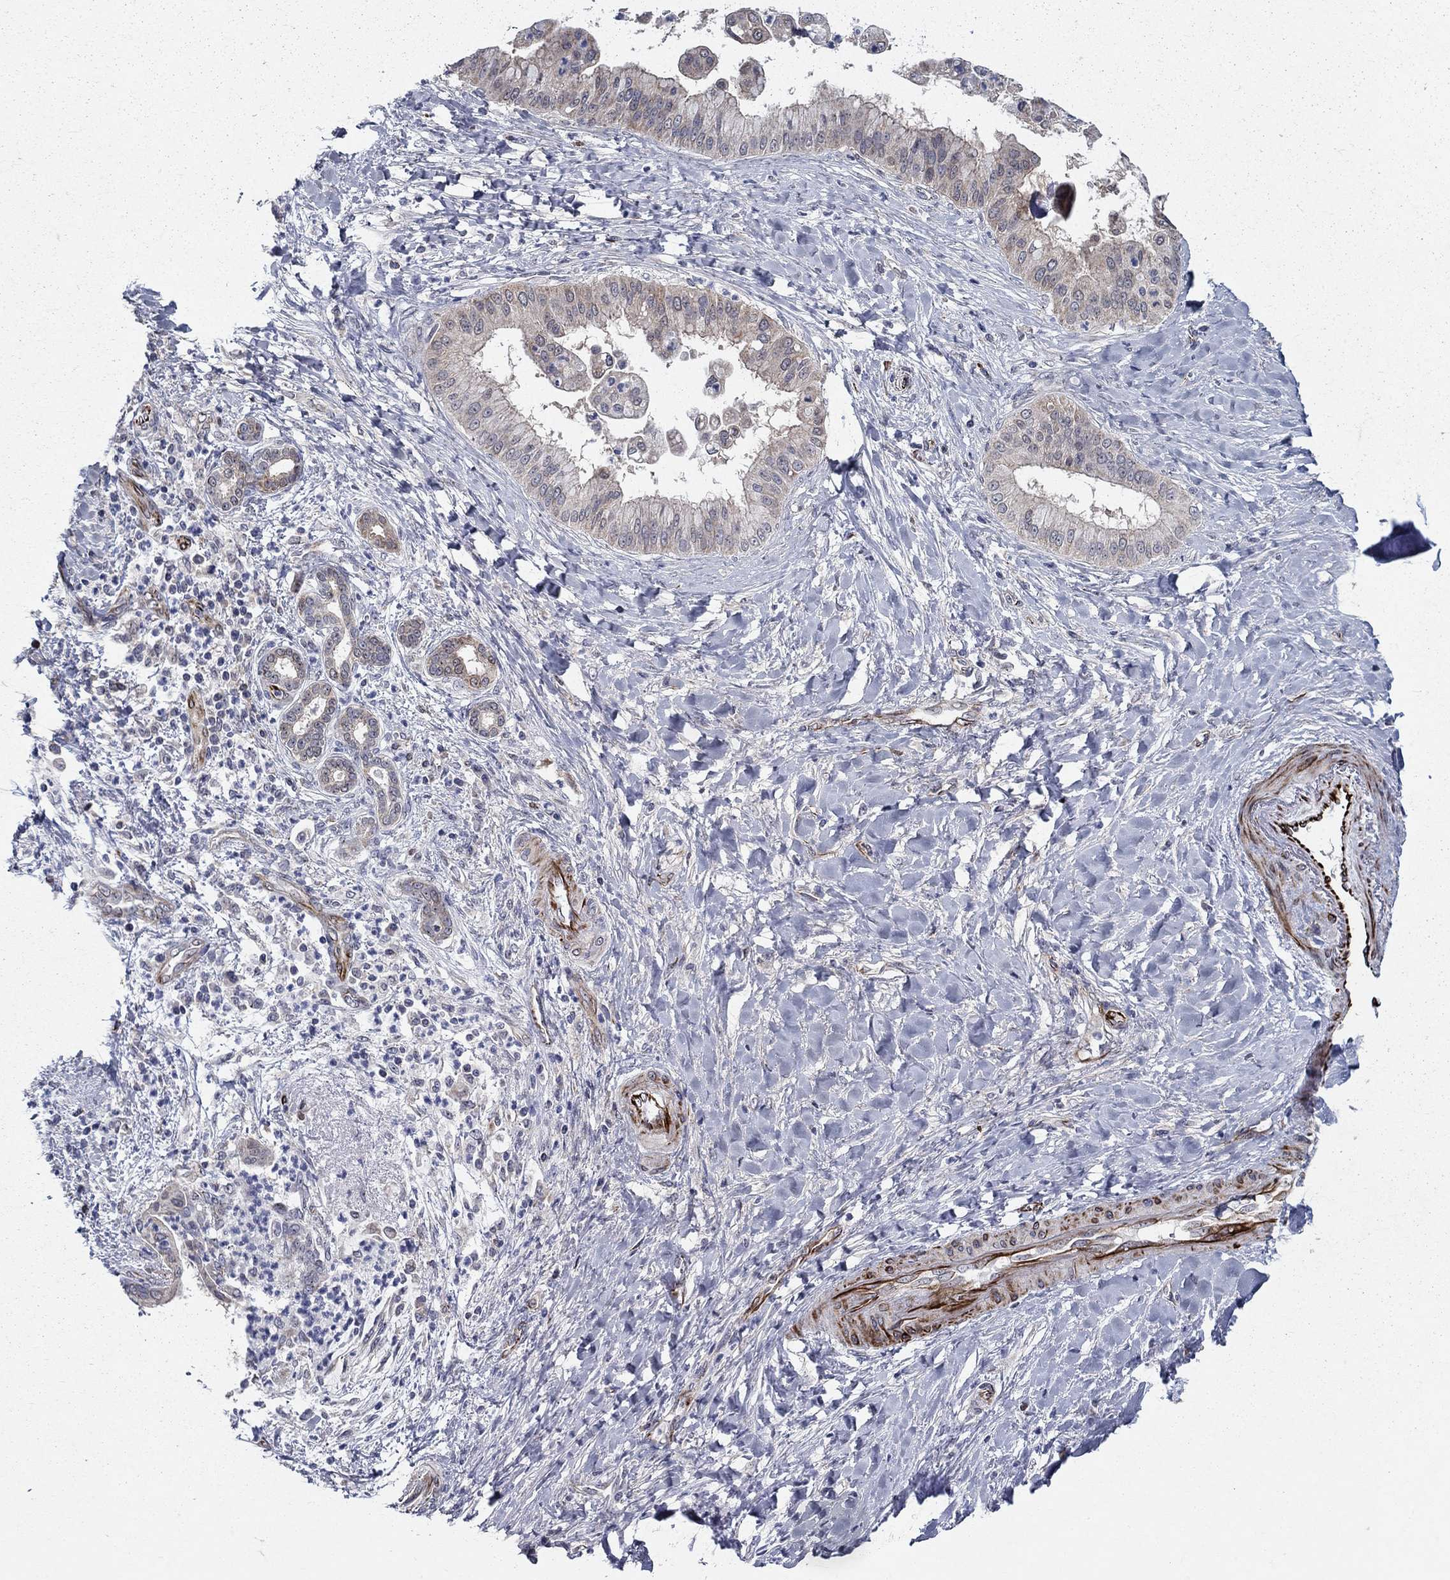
{"staining": {"intensity": "moderate", "quantity": "<25%", "location": "cytoplasmic/membranous"}, "tissue": "liver cancer", "cell_type": "Tumor cells", "image_type": "cancer", "snomed": [{"axis": "morphology", "description": "Cholangiocarcinoma"}, {"axis": "topography", "description": "Liver"}], "caption": "Immunohistochemical staining of liver cancer displays moderate cytoplasmic/membranous protein expression in approximately <25% of tumor cells.", "gene": "LACTB2", "patient": {"sex": "female", "age": 54}}